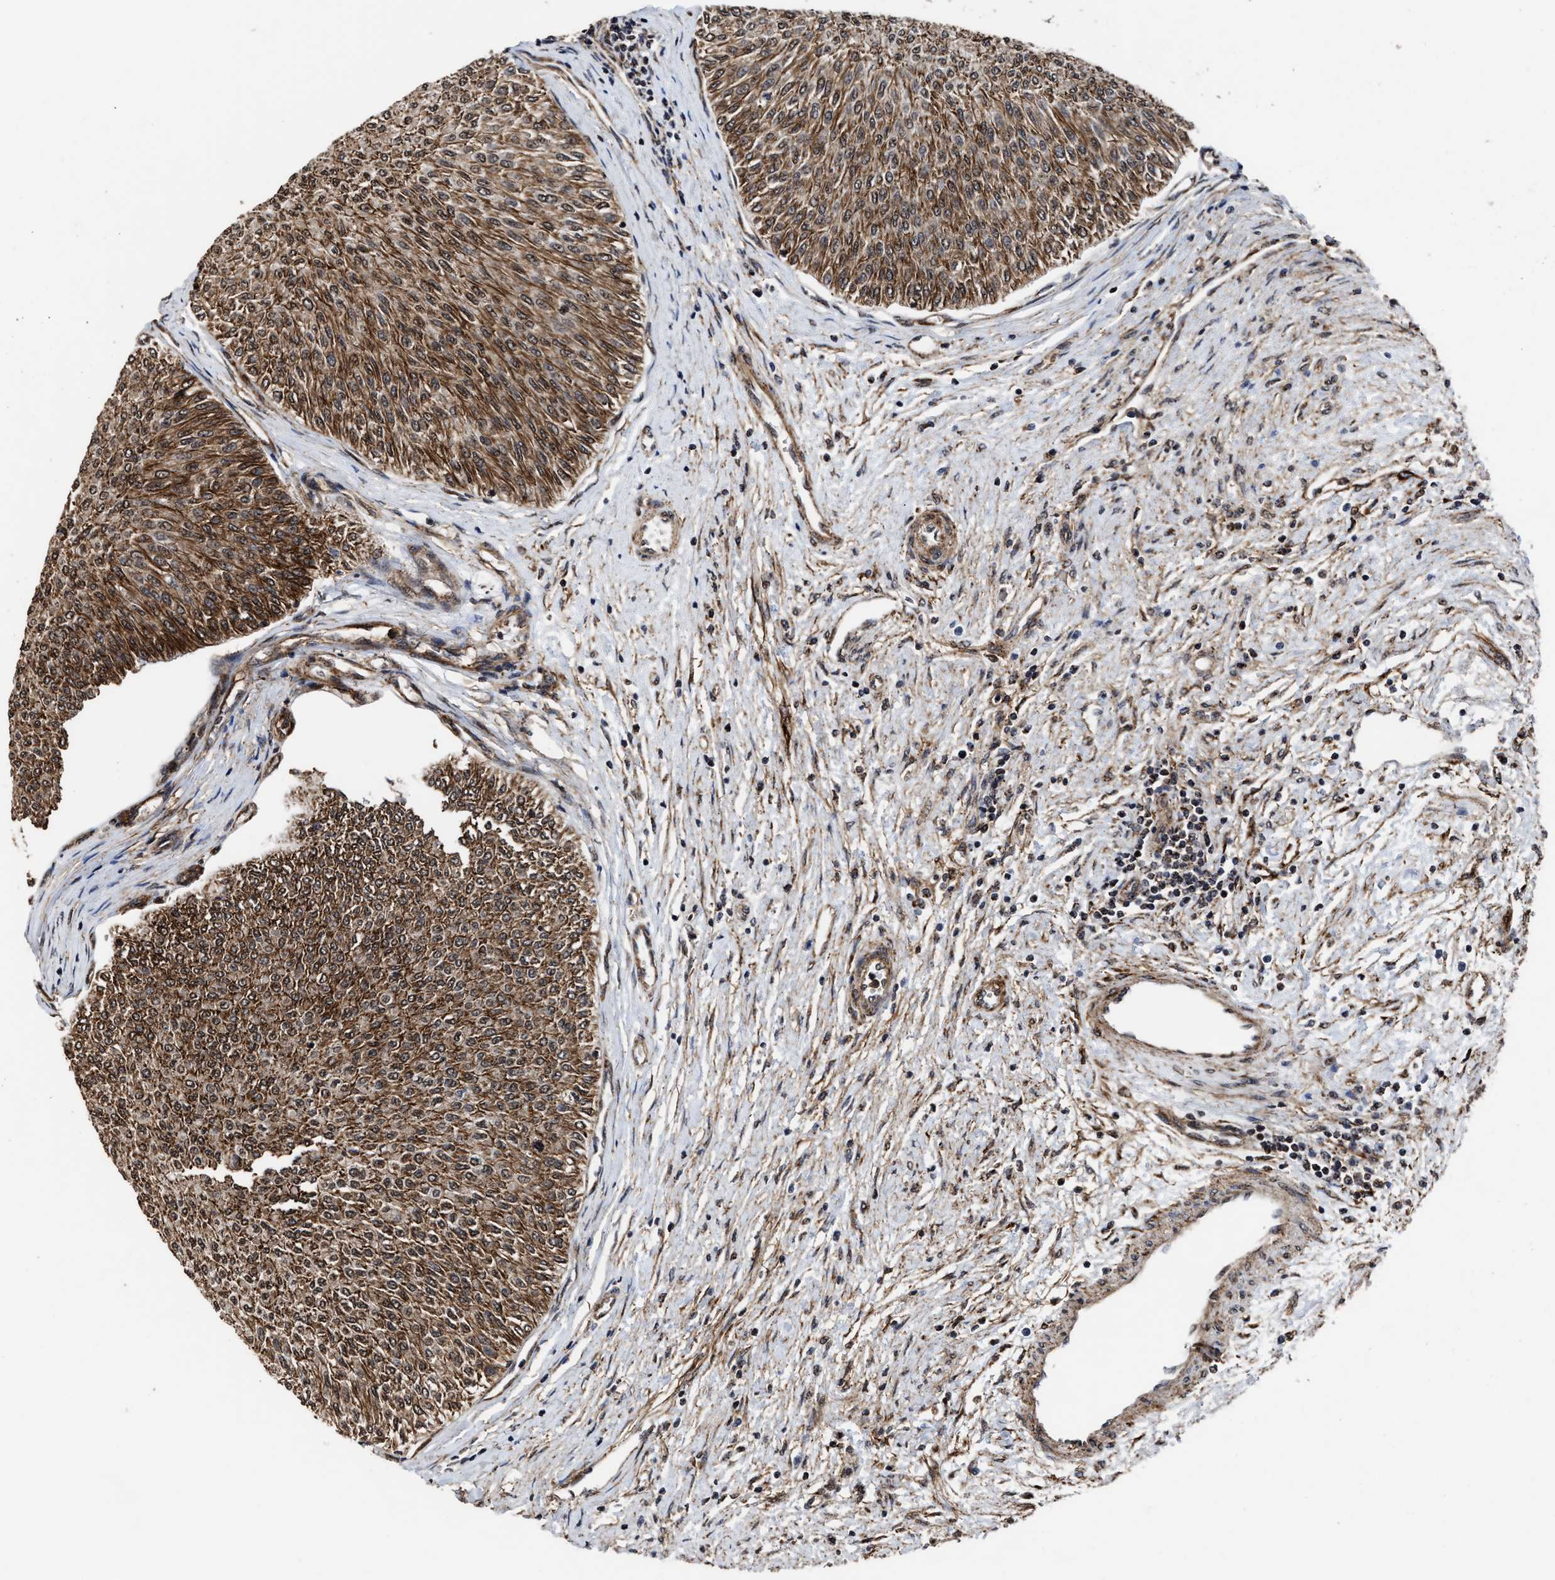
{"staining": {"intensity": "moderate", "quantity": ">75%", "location": "cytoplasmic/membranous,nuclear"}, "tissue": "urothelial cancer", "cell_type": "Tumor cells", "image_type": "cancer", "snomed": [{"axis": "morphology", "description": "Urothelial carcinoma, Low grade"}, {"axis": "topography", "description": "Urinary bladder"}], "caption": "Human urothelial cancer stained for a protein (brown) displays moderate cytoplasmic/membranous and nuclear positive positivity in about >75% of tumor cells.", "gene": "SEPTIN2", "patient": {"sex": "male", "age": 78}}